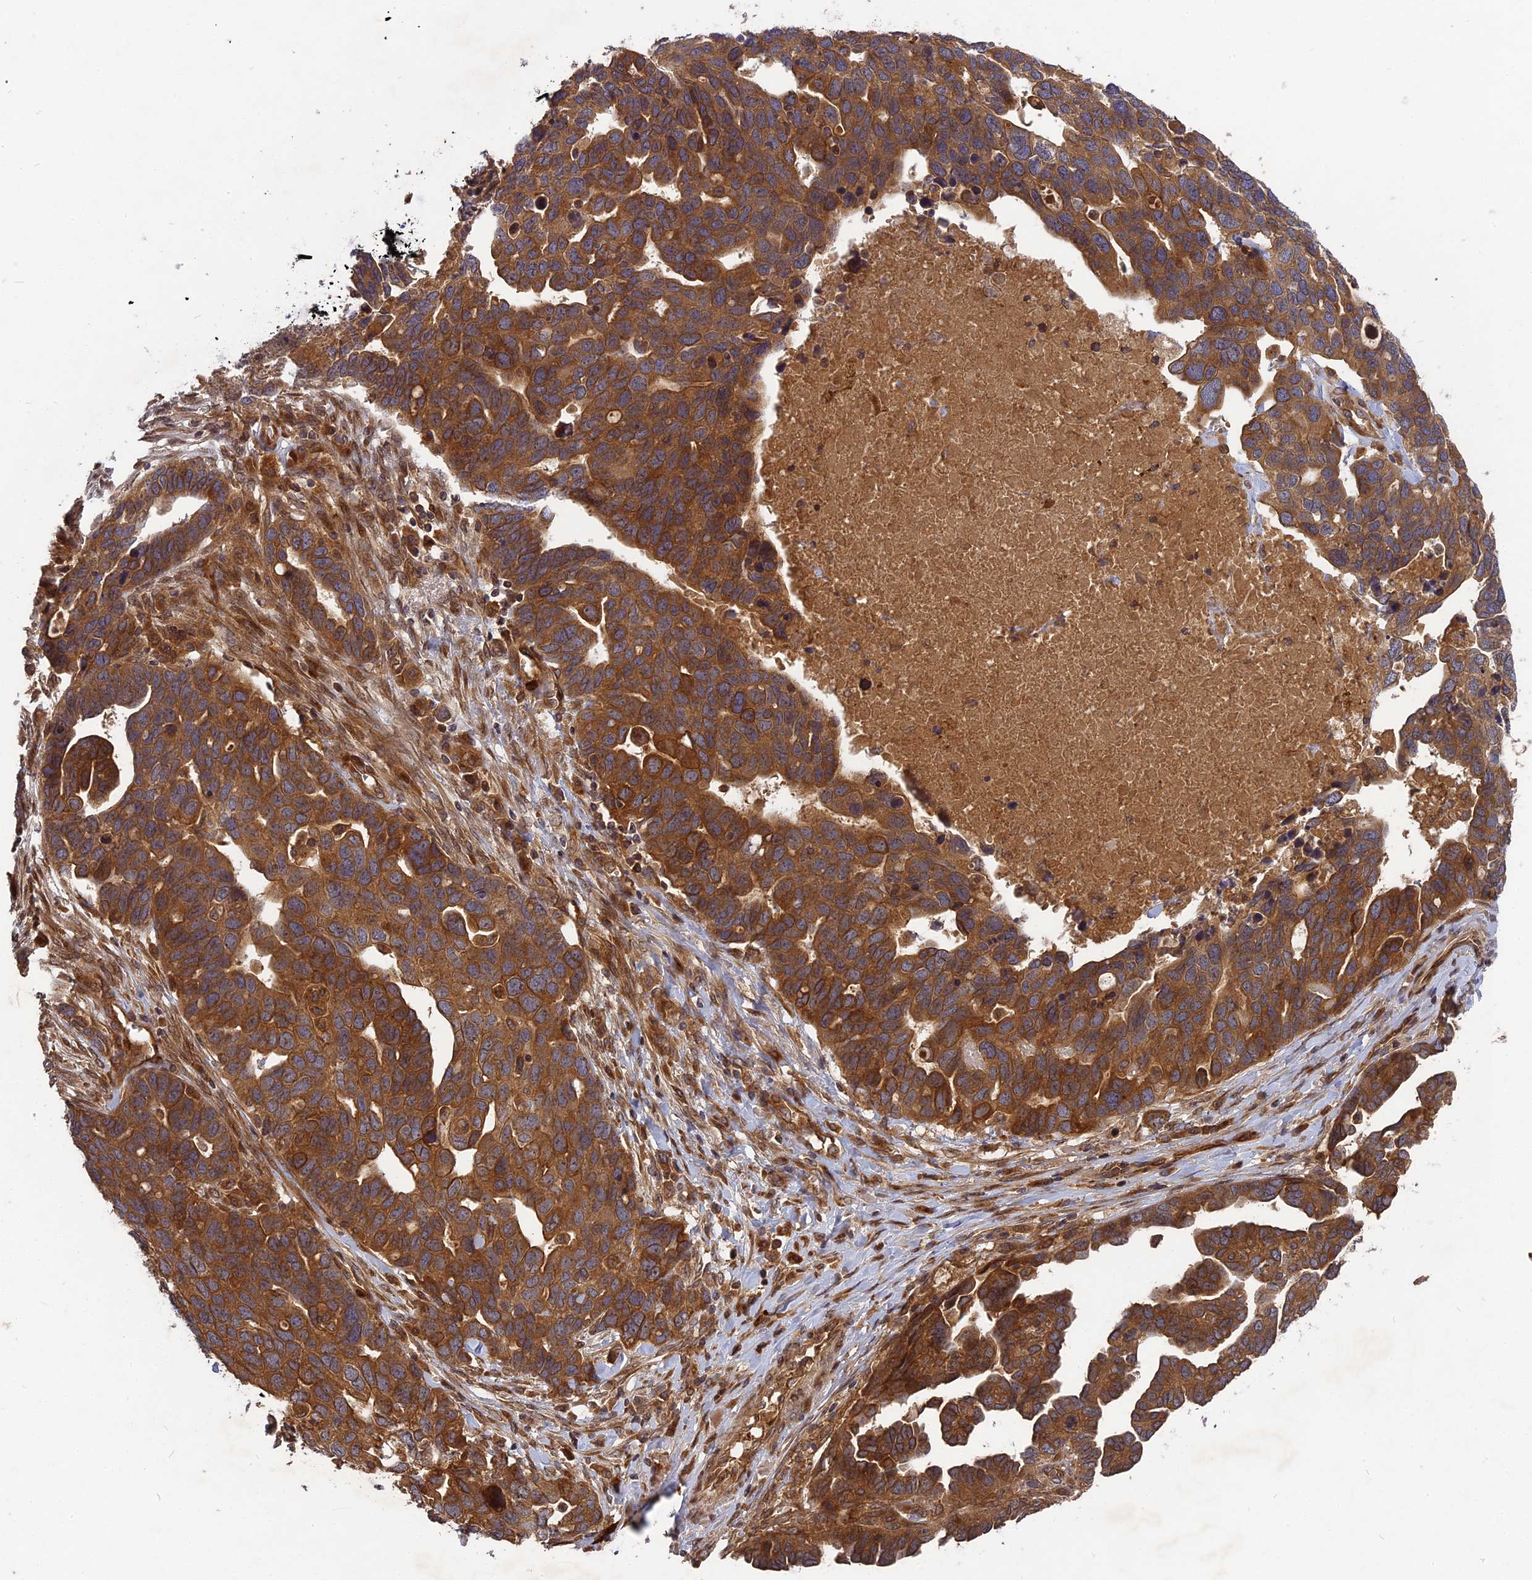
{"staining": {"intensity": "strong", "quantity": ">75%", "location": "cytoplasmic/membranous"}, "tissue": "ovarian cancer", "cell_type": "Tumor cells", "image_type": "cancer", "snomed": [{"axis": "morphology", "description": "Cystadenocarcinoma, serous, NOS"}, {"axis": "topography", "description": "Ovary"}], "caption": "Human serous cystadenocarcinoma (ovarian) stained for a protein (brown) exhibits strong cytoplasmic/membranous positive staining in about >75% of tumor cells.", "gene": "TMUB2", "patient": {"sex": "female", "age": 54}}